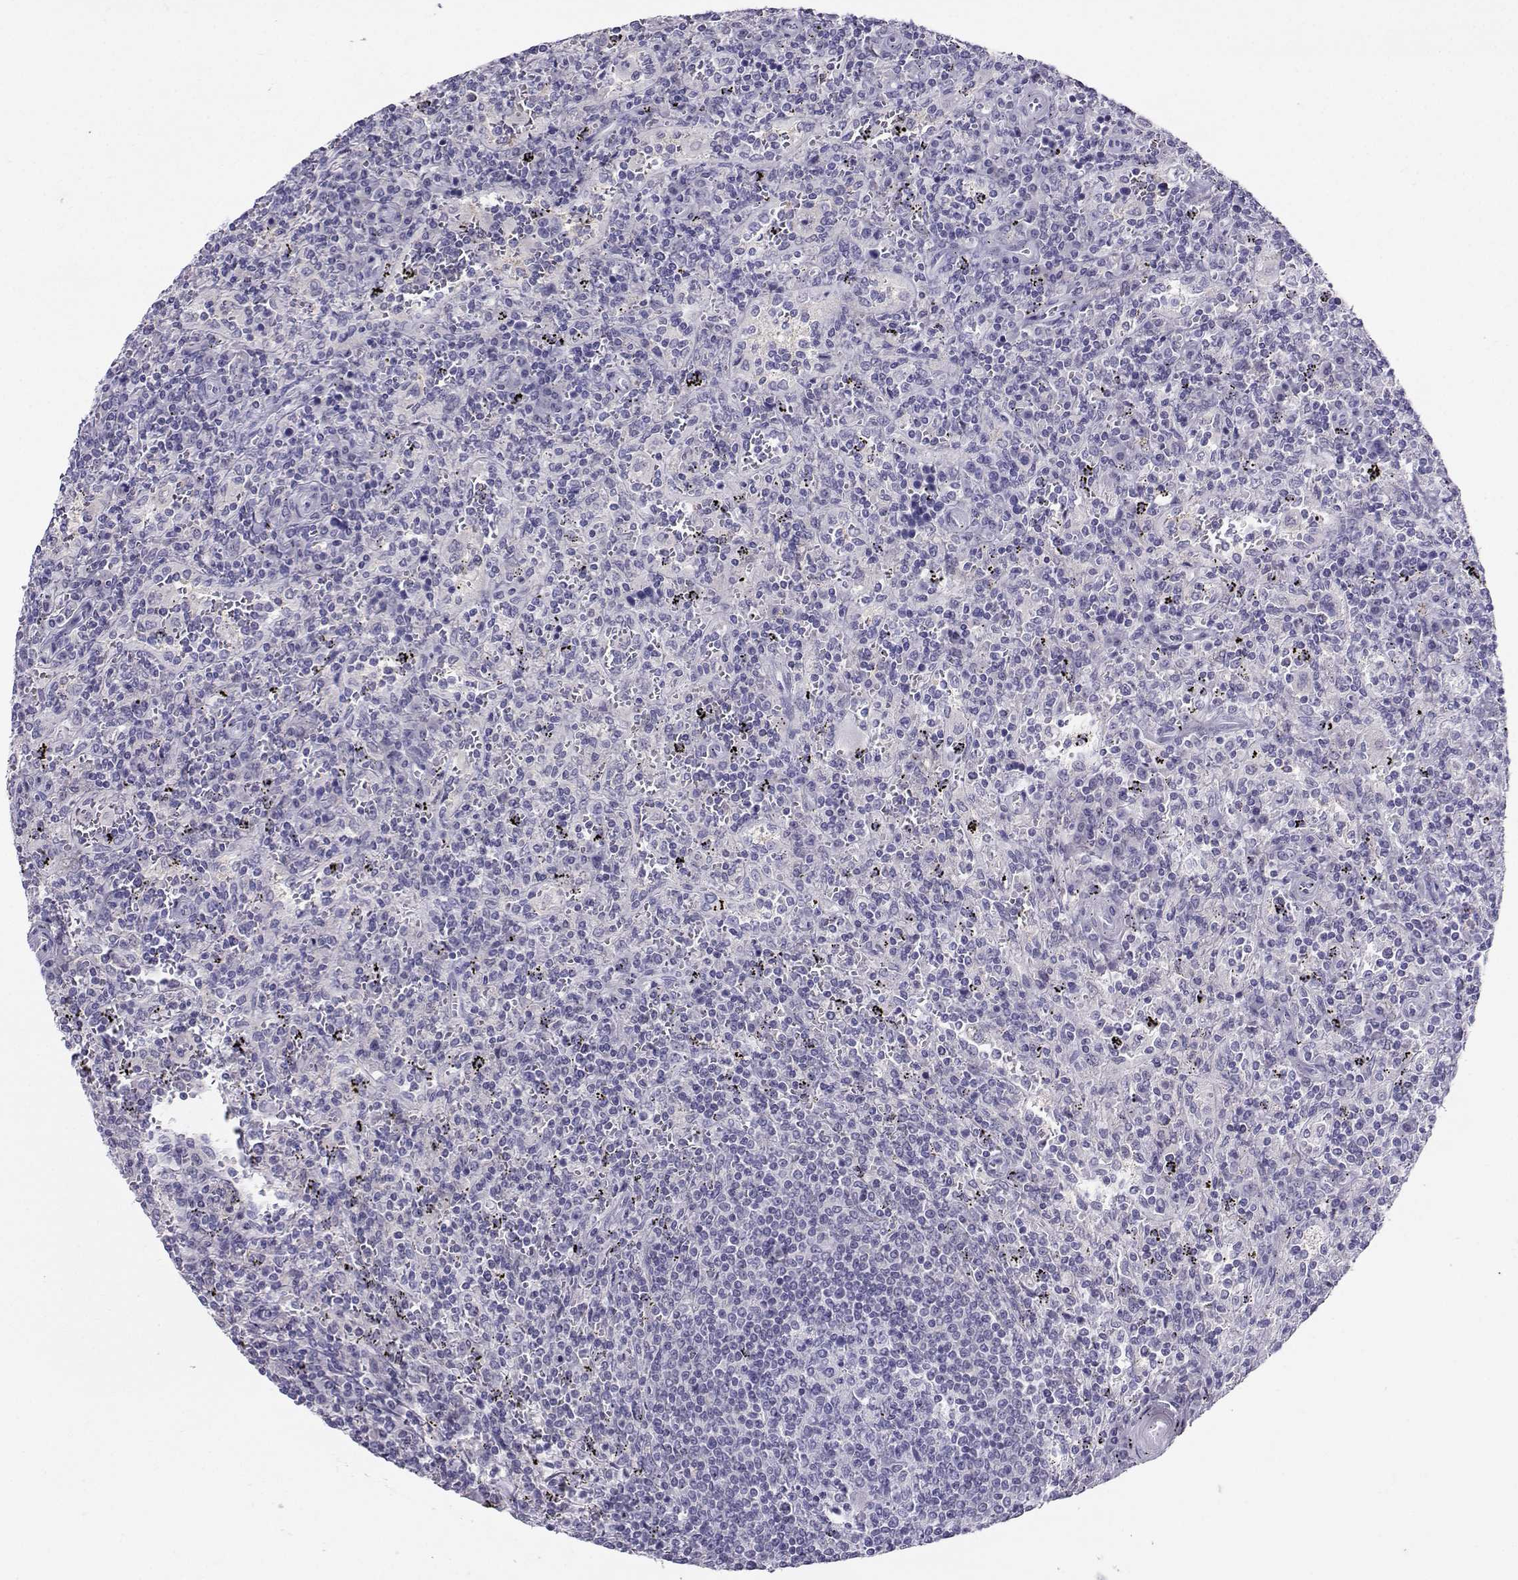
{"staining": {"intensity": "negative", "quantity": "none", "location": "none"}, "tissue": "lymphoma", "cell_type": "Tumor cells", "image_type": "cancer", "snomed": [{"axis": "morphology", "description": "Malignant lymphoma, non-Hodgkin's type, Low grade"}, {"axis": "topography", "description": "Spleen"}], "caption": "IHC histopathology image of human lymphoma stained for a protein (brown), which exhibits no staining in tumor cells.", "gene": "PGK1", "patient": {"sex": "male", "age": 62}}